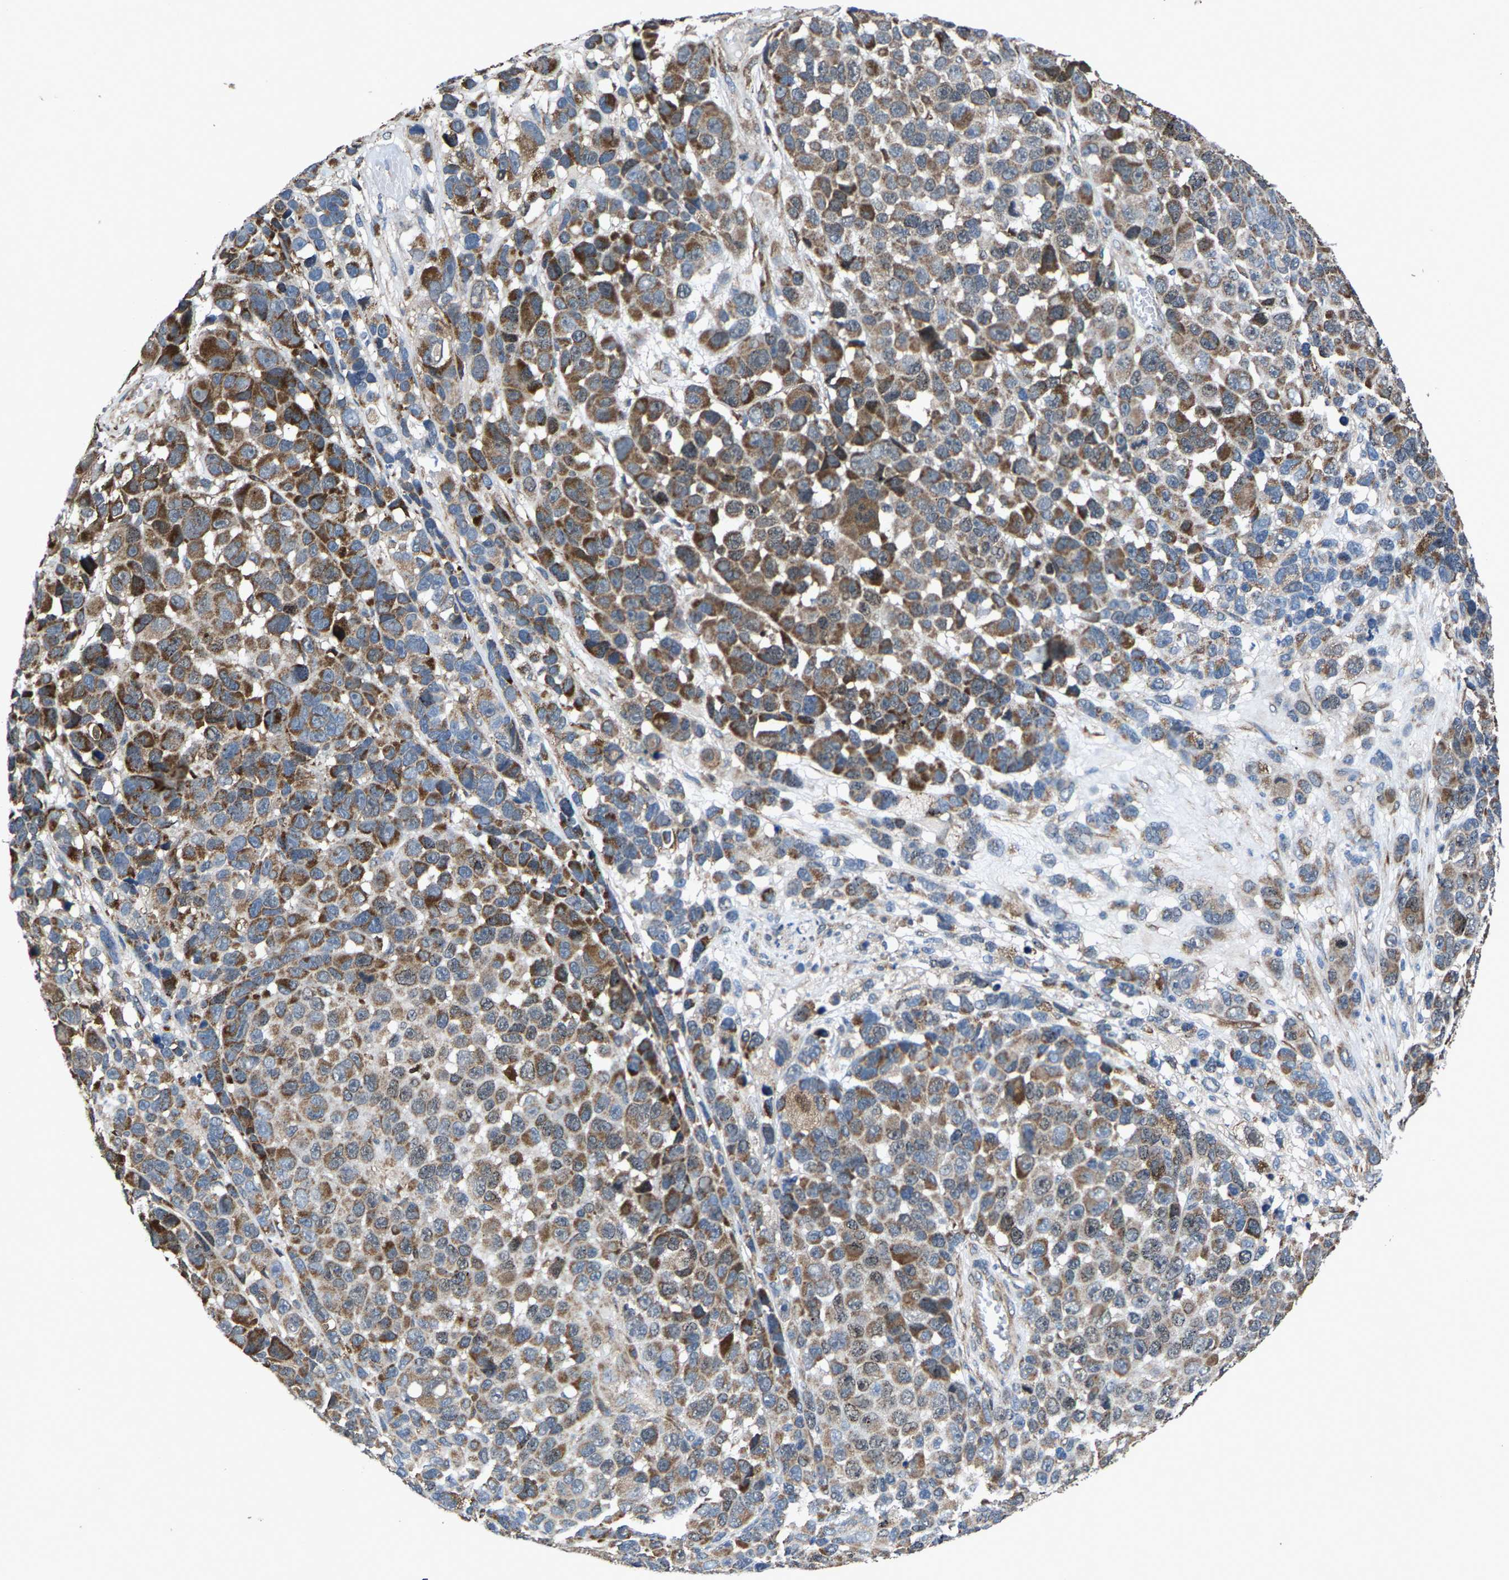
{"staining": {"intensity": "moderate", "quantity": ">75%", "location": "cytoplasmic/membranous"}, "tissue": "melanoma", "cell_type": "Tumor cells", "image_type": "cancer", "snomed": [{"axis": "morphology", "description": "Malignant melanoma, NOS"}, {"axis": "topography", "description": "Skin"}], "caption": "A photomicrograph of melanoma stained for a protein reveals moderate cytoplasmic/membranous brown staining in tumor cells.", "gene": "PDP1", "patient": {"sex": "male", "age": 53}}